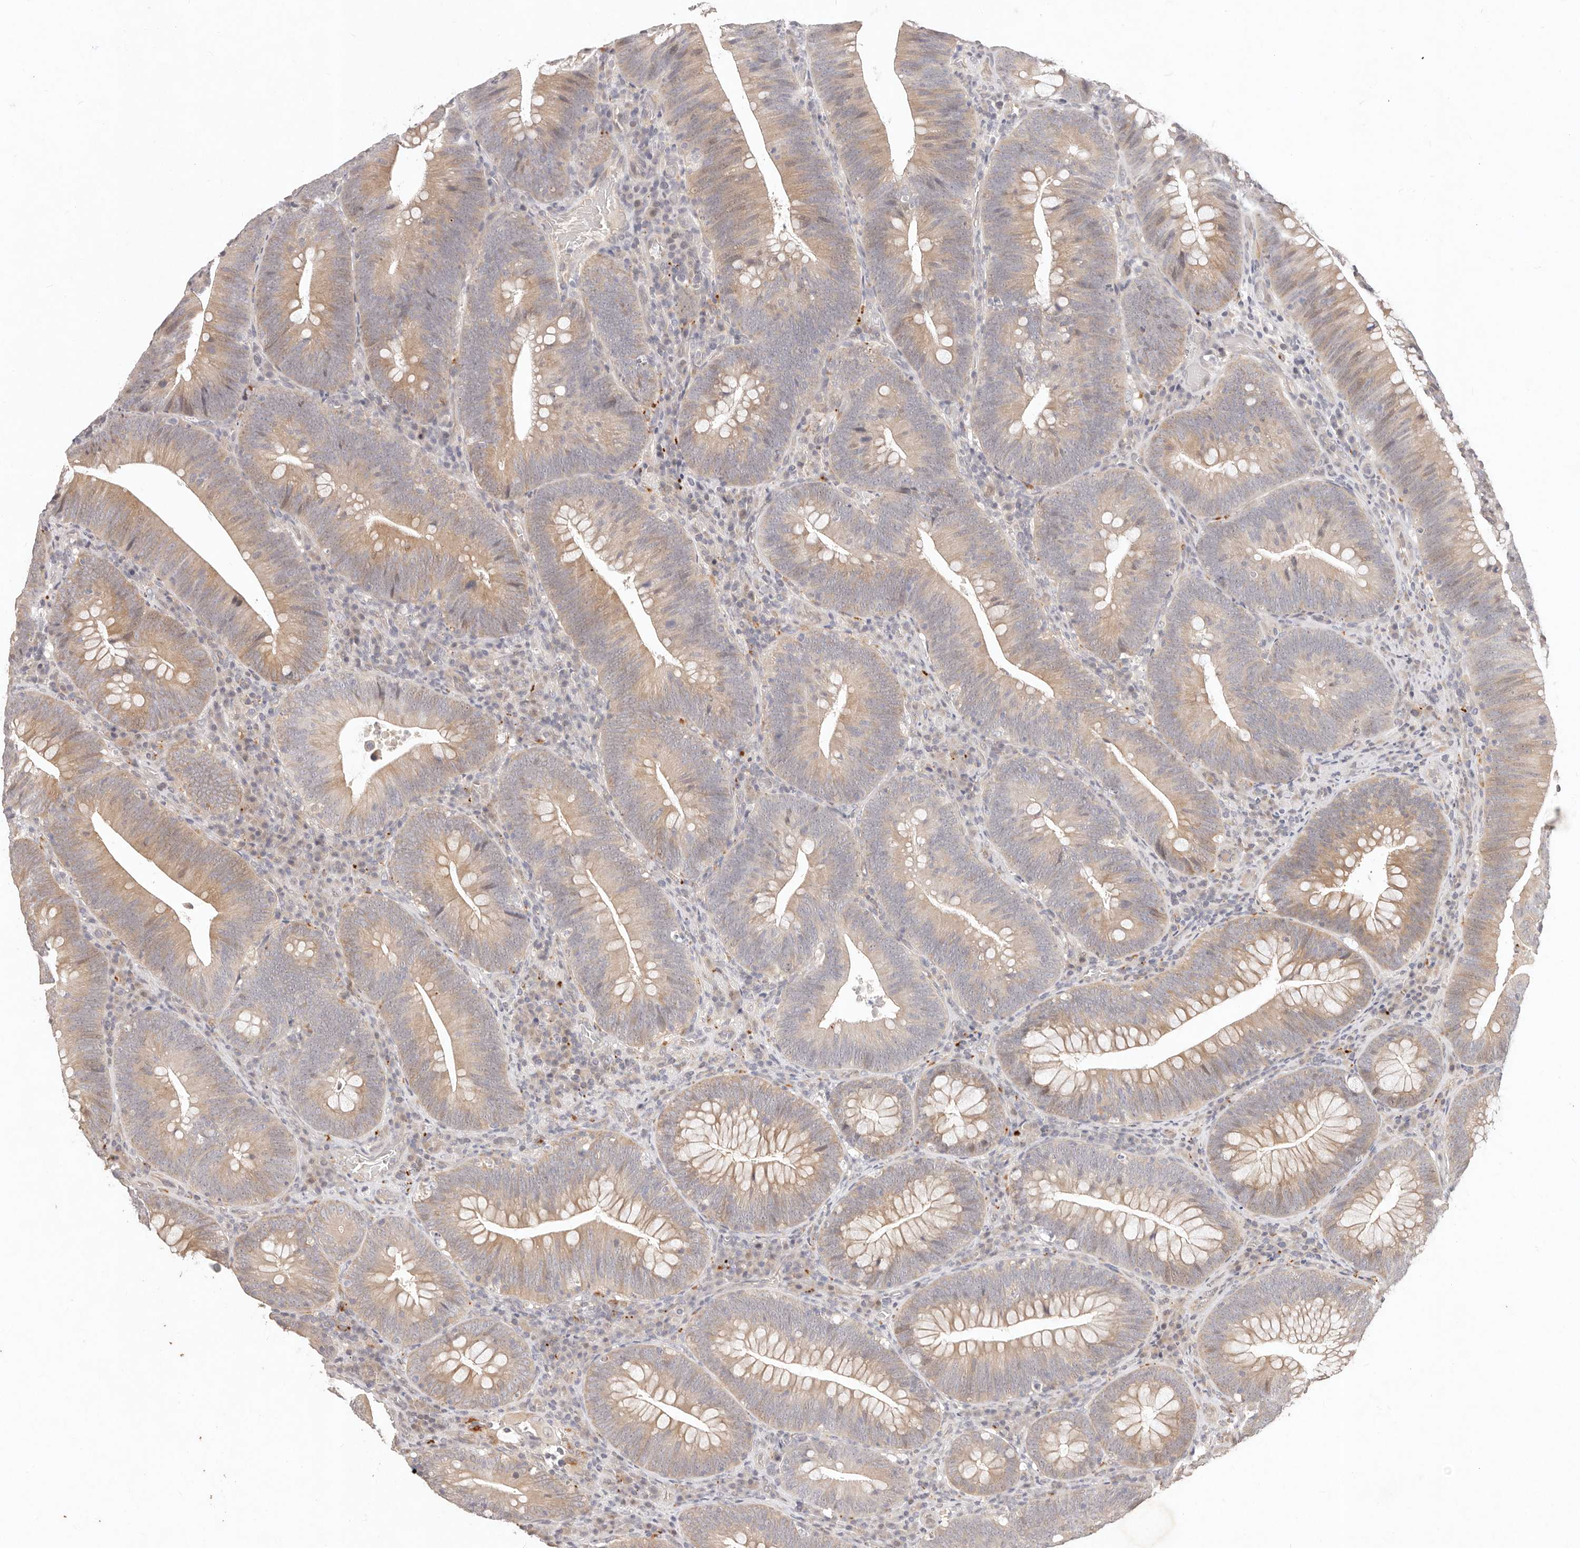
{"staining": {"intensity": "moderate", "quantity": "25%-75%", "location": "cytoplasmic/membranous"}, "tissue": "colorectal cancer", "cell_type": "Tumor cells", "image_type": "cancer", "snomed": [{"axis": "morphology", "description": "Normal tissue, NOS"}, {"axis": "topography", "description": "Colon"}], "caption": "Colorectal cancer stained for a protein displays moderate cytoplasmic/membranous positivity in tumor cells.", "gene": "KIF9", "patient": {"sex": "female", "age": 82}}